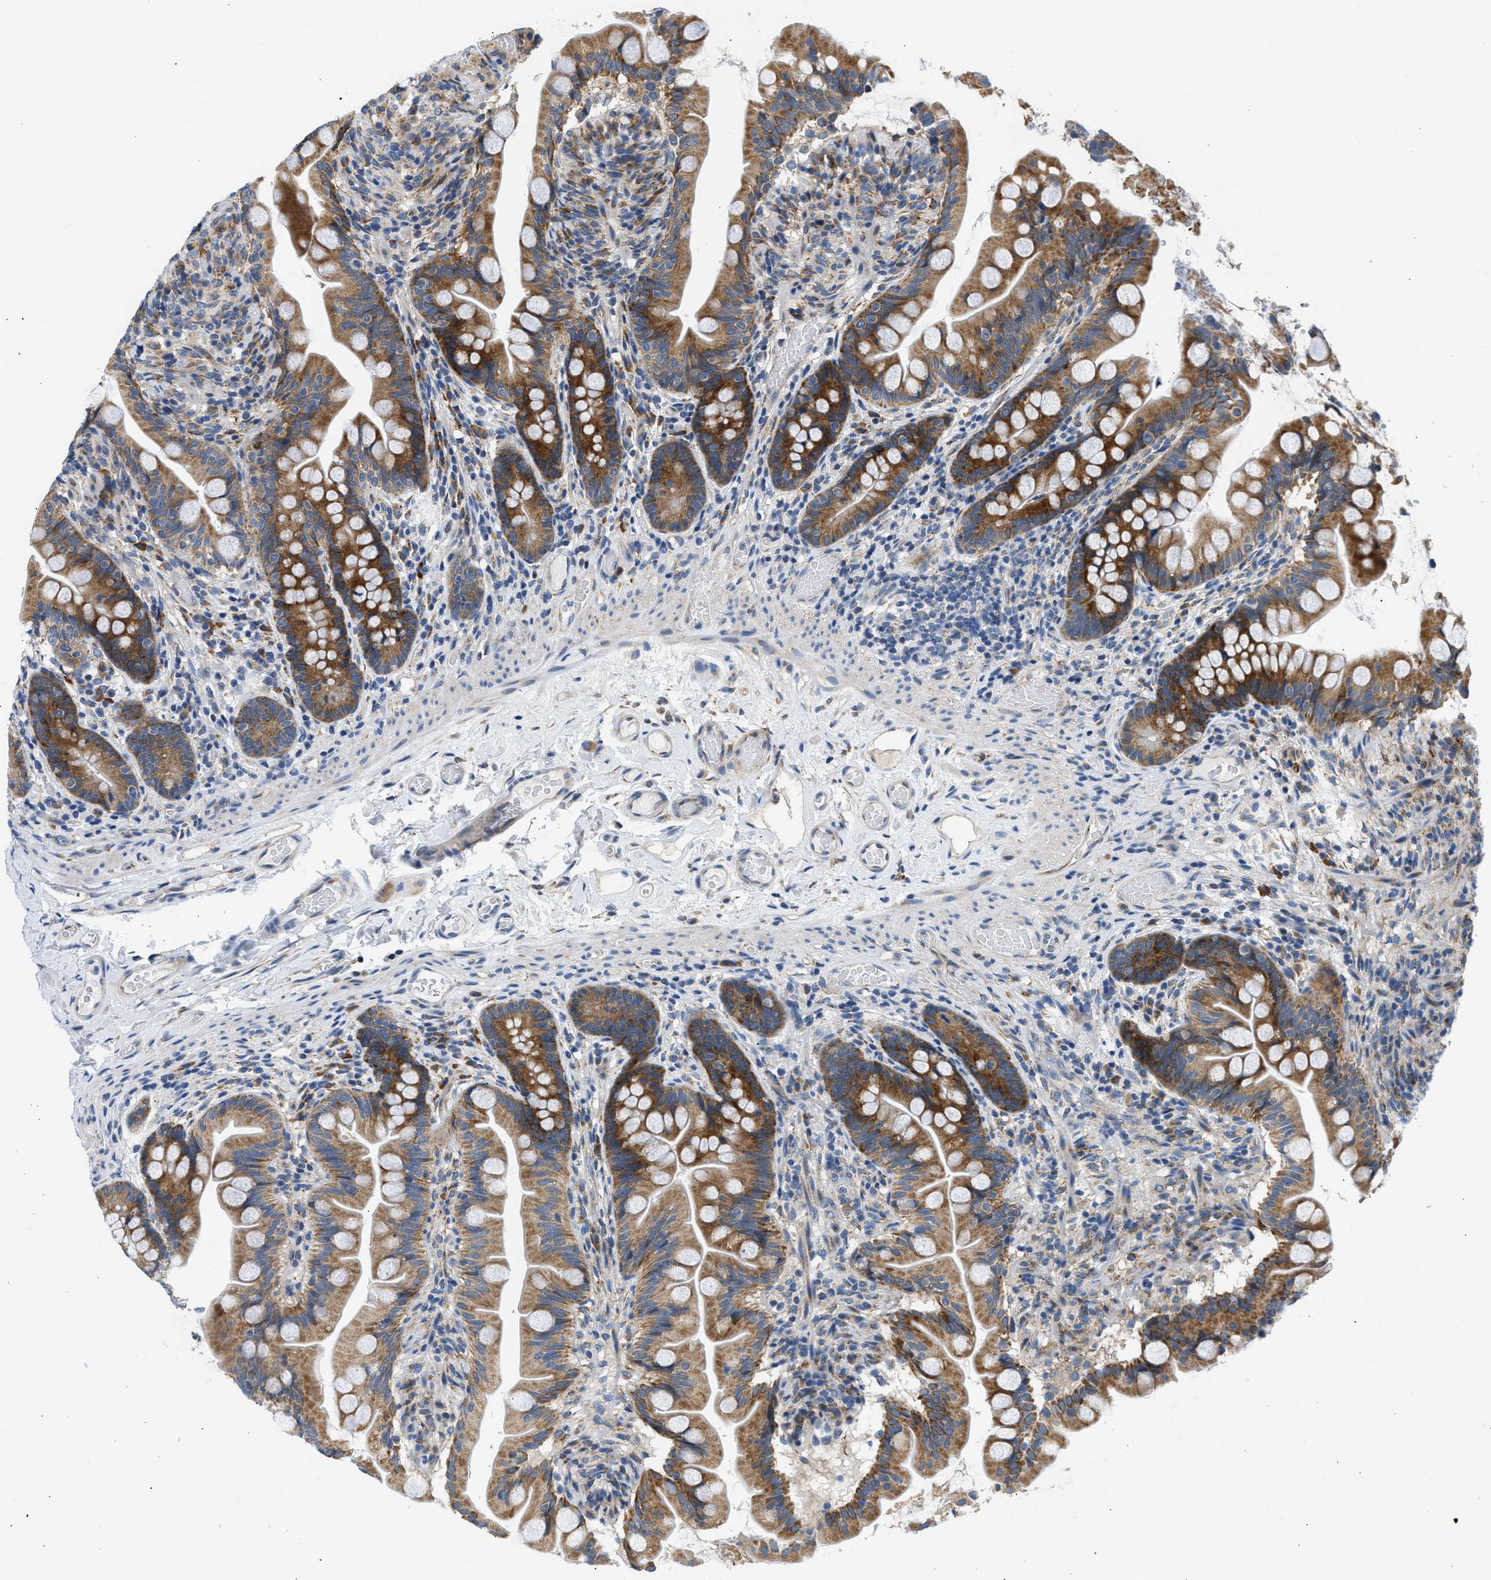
{"staining": {"intensity": "moderate", "quantity": ">75%", "location": "cytoplasmic/membranous"}, "tissue": "small intestine", "cell_type": "Glandular cells", "image_type": "normal", "snomed": [{"axis": "morphology", "description": "Normal tissue, NOS"}, {"axis": "topography", "description": "Small intestine"}], "caption": "Brown immunohistochemical staining in unremarkable small intestine shows moderate cytoplasmic/membranous expression in approximately >75% of glandular cells.", "gene": "CAMKK2", "patient": {"sex": "female", "age": 56}}